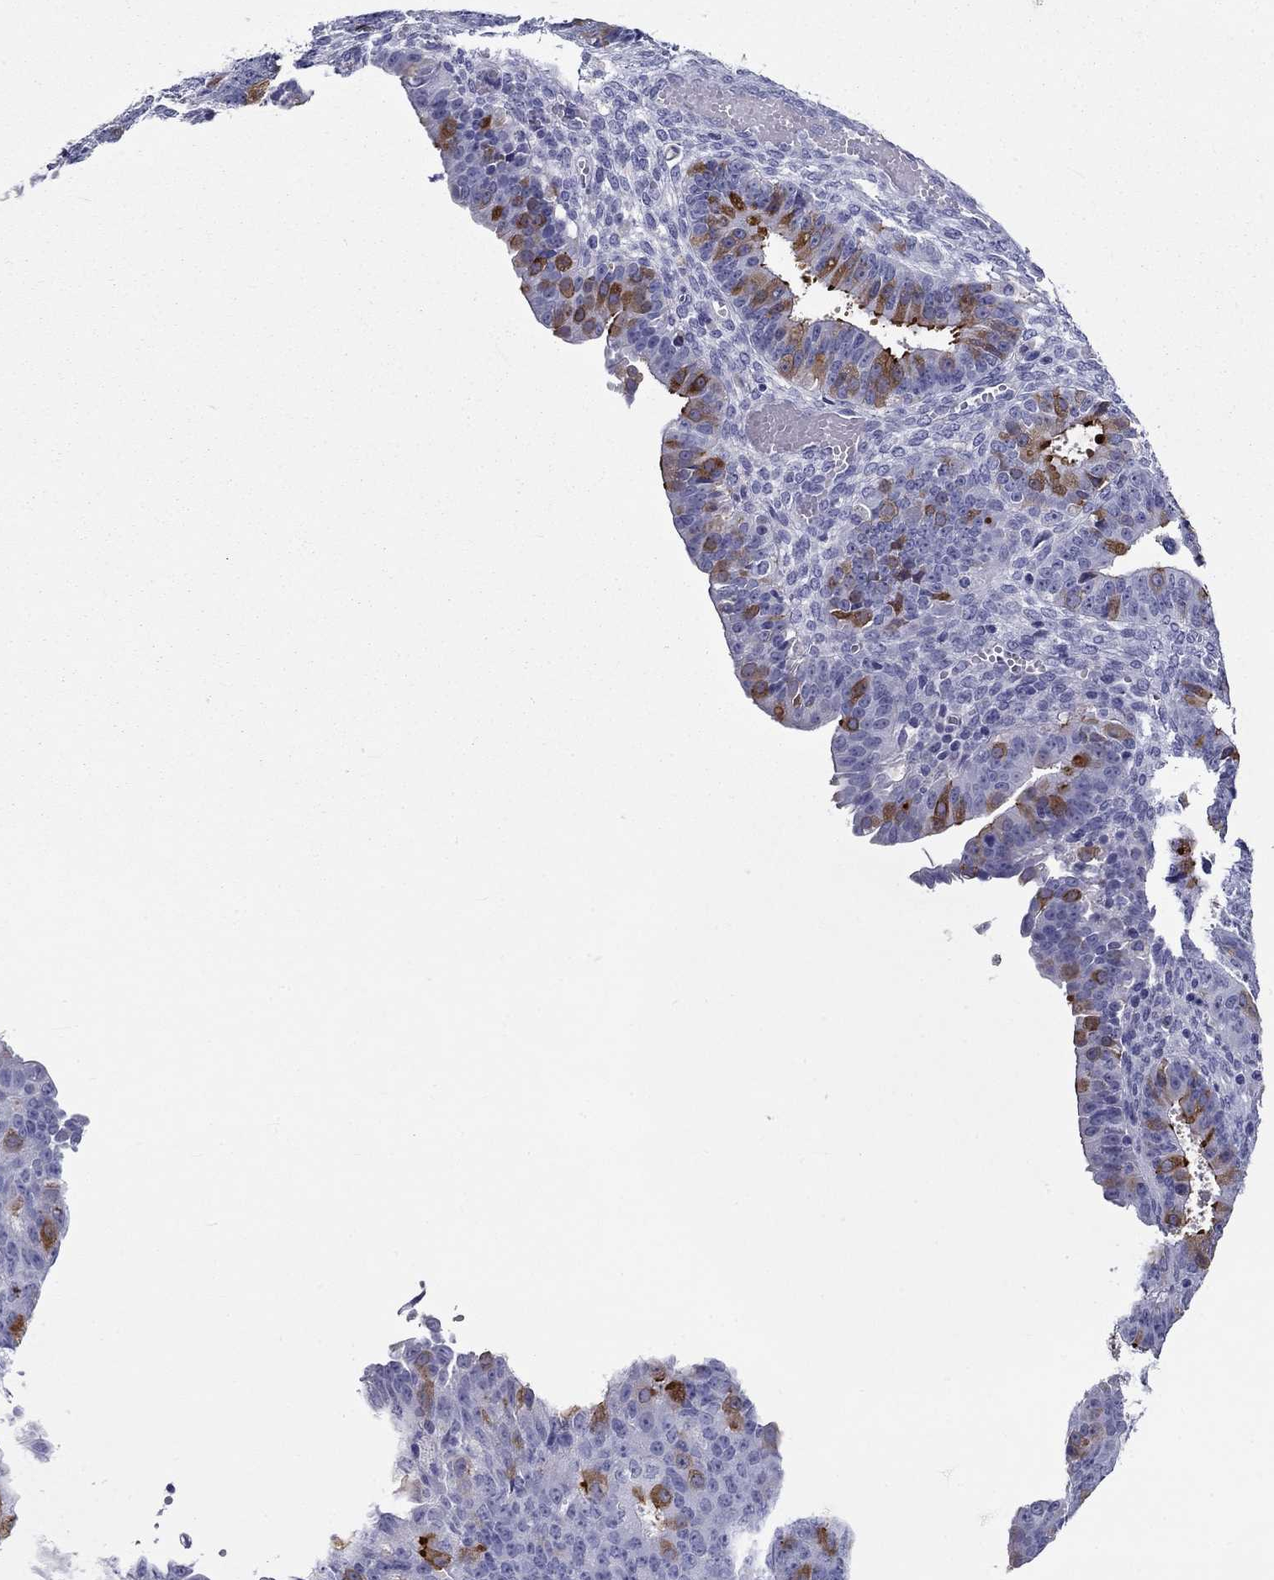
{"staining": {"intensity": "strong", "quantity": "<25%", "location": "cytoplasmic/membranous"}, "tissue": "ovarian cancer", "cell_type": "Tumor cells", "image_type": "cancer", "snomed": [{"axis": "morphology", "description": "Carcinoma, endometroid"}, {"axis": "topography", "description": "Ovary"}], "caption": "Protein analysis of ovarian endometroid carcinoma tissue demonstrates strong cytoplasmic/membranous expression in about <25% of tumor cells.", "gene": "DNALI1", "patient": {"sex": "female", "age": 42}}